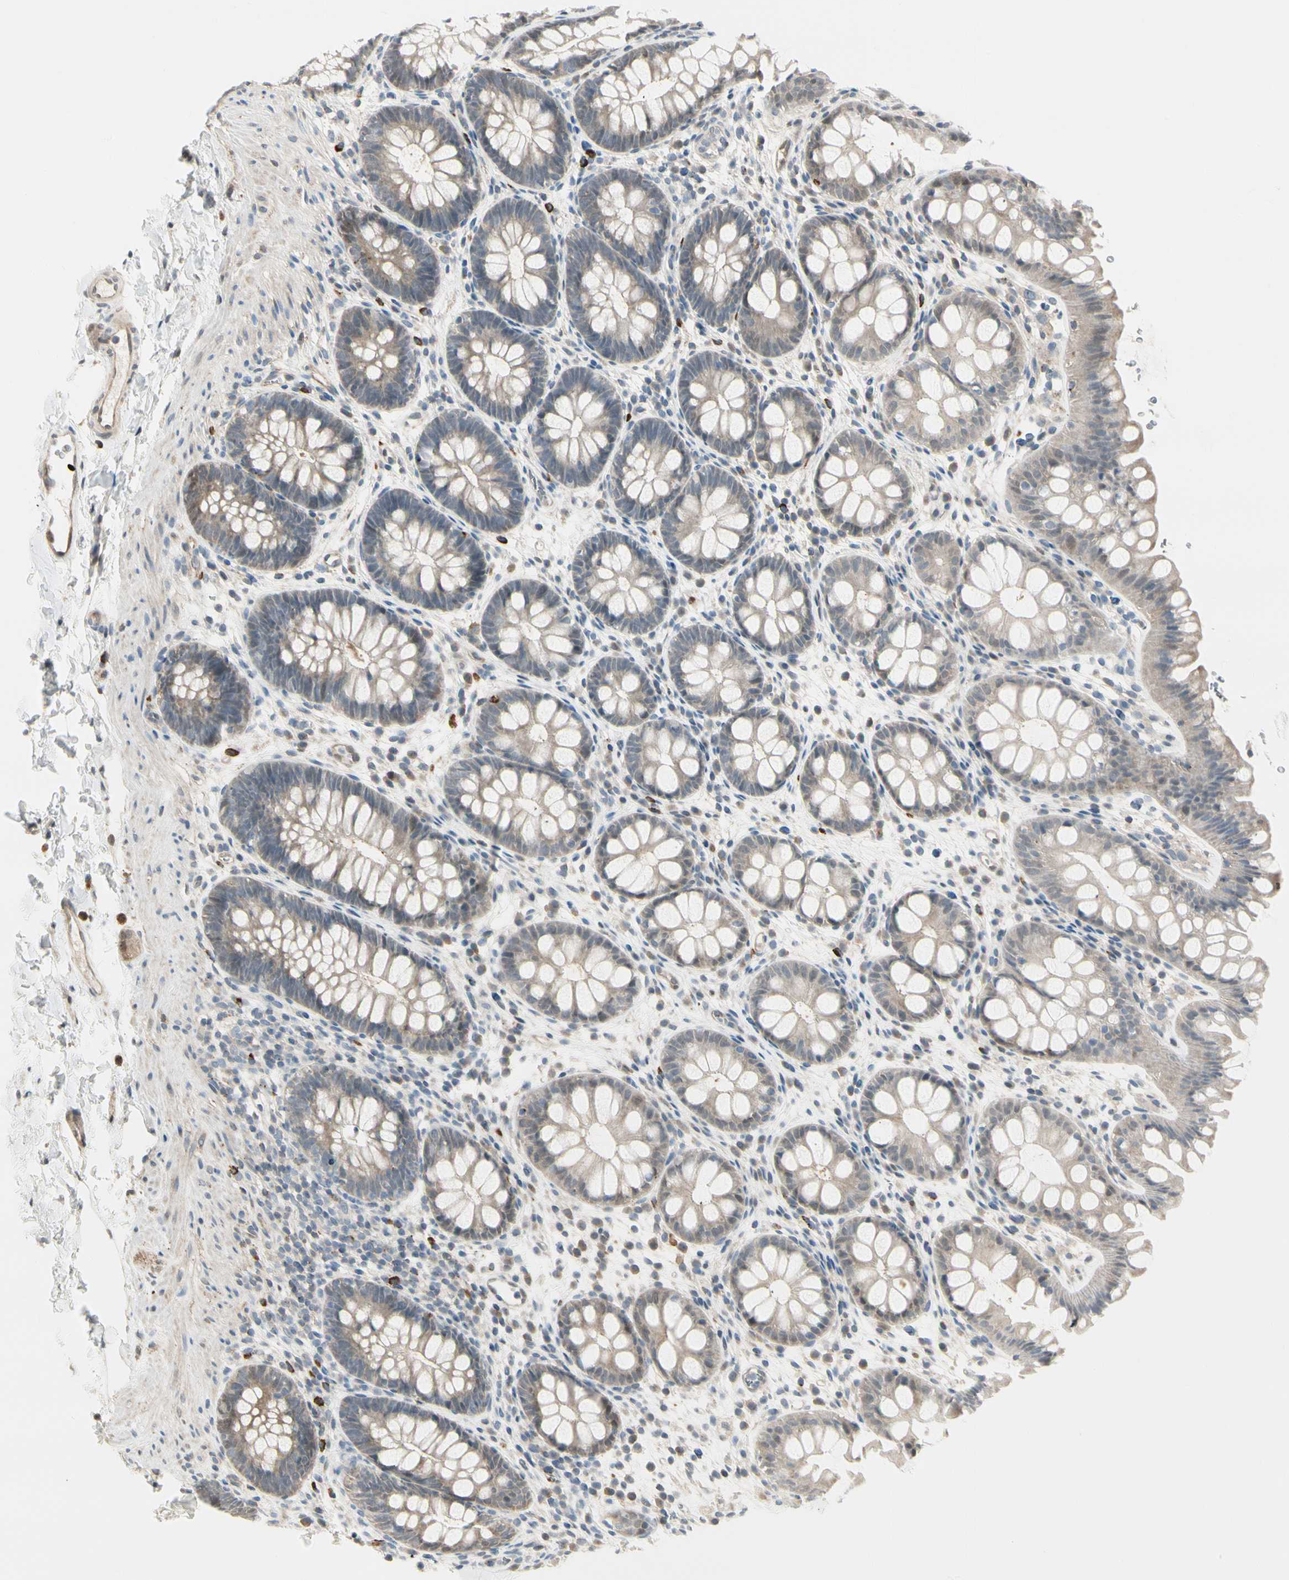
{"staining": {"intensity": "weak", "quantity": ">75%", "location": "cytoplasmic/membranous"}, "tissue": "rectum", "cell_type": "Glandular cells", "image_type": "normal", "snomed": [{"axis": "morphology", "description": "Normal tissue, NOS"}, {"axis": "topography", "description": "Rectum"}], "caption": "Glandular cells exhibit low levels of weak cytoplasmic/membranous staining in about >75% of cells in benign rectum.", "gene": "EVC", "patient": {"sex": "female", "age": 24}}